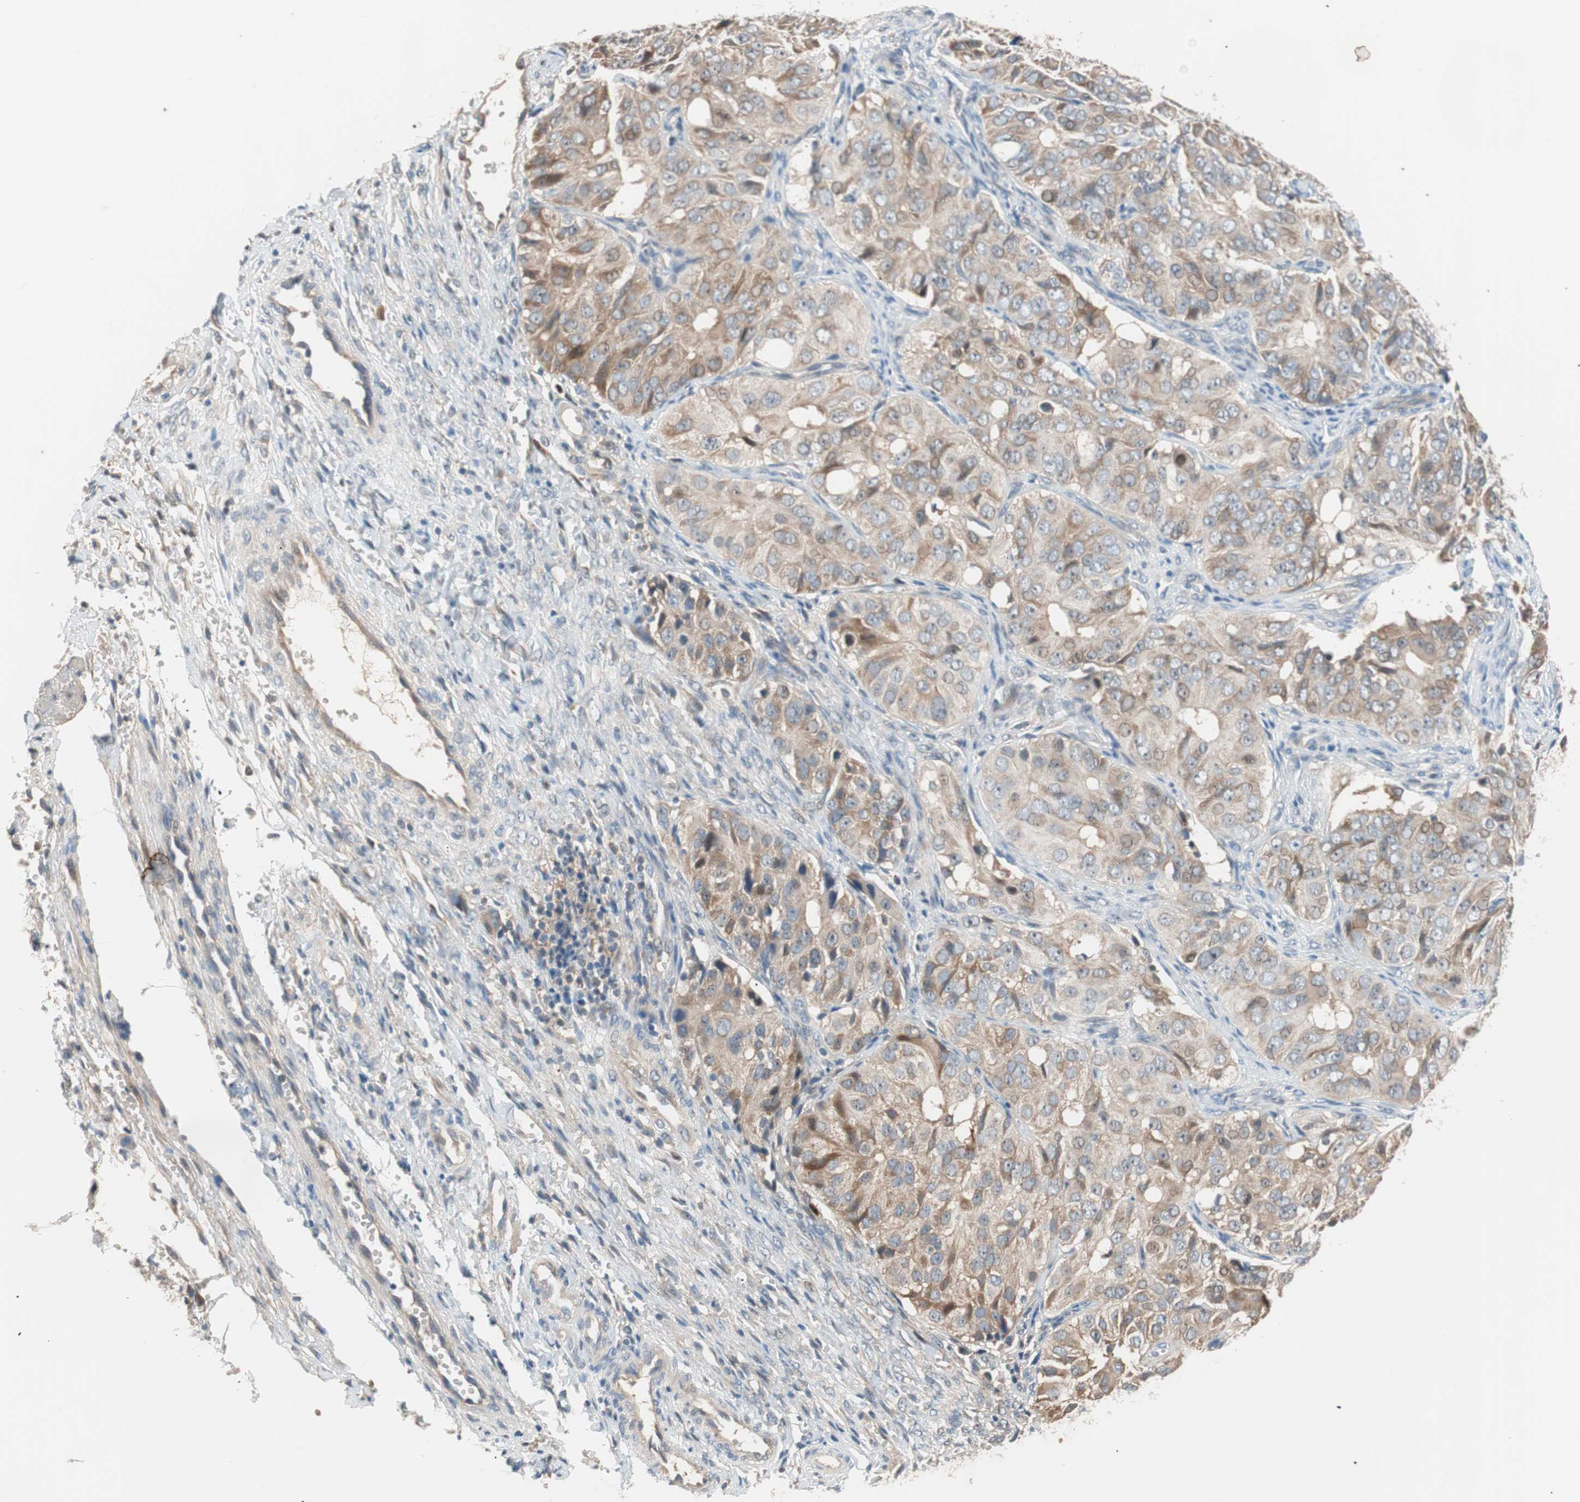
{"staining": {"intensity": "weak", "quantity": ">75%", "location": "cytoplasmic/membranous"}, "tissue": "ovarian cancer", "cell_type": "Tumor cells", "image_type": "cancer", "snomed": [{"axis": "morphology", "description": "Carcinoma, endometroid"}, {"axis": "topography", "description": "Ovary"}], "caption": "This micrograph exhibits immunohistochemistry staining of human endometroid carcinoma (ovarian), with low weak cytoplasmic/membranous staining in about >75% of tumor cells.", "gene": "PCK1", "patient": {"sex": "female", "age": 51}}